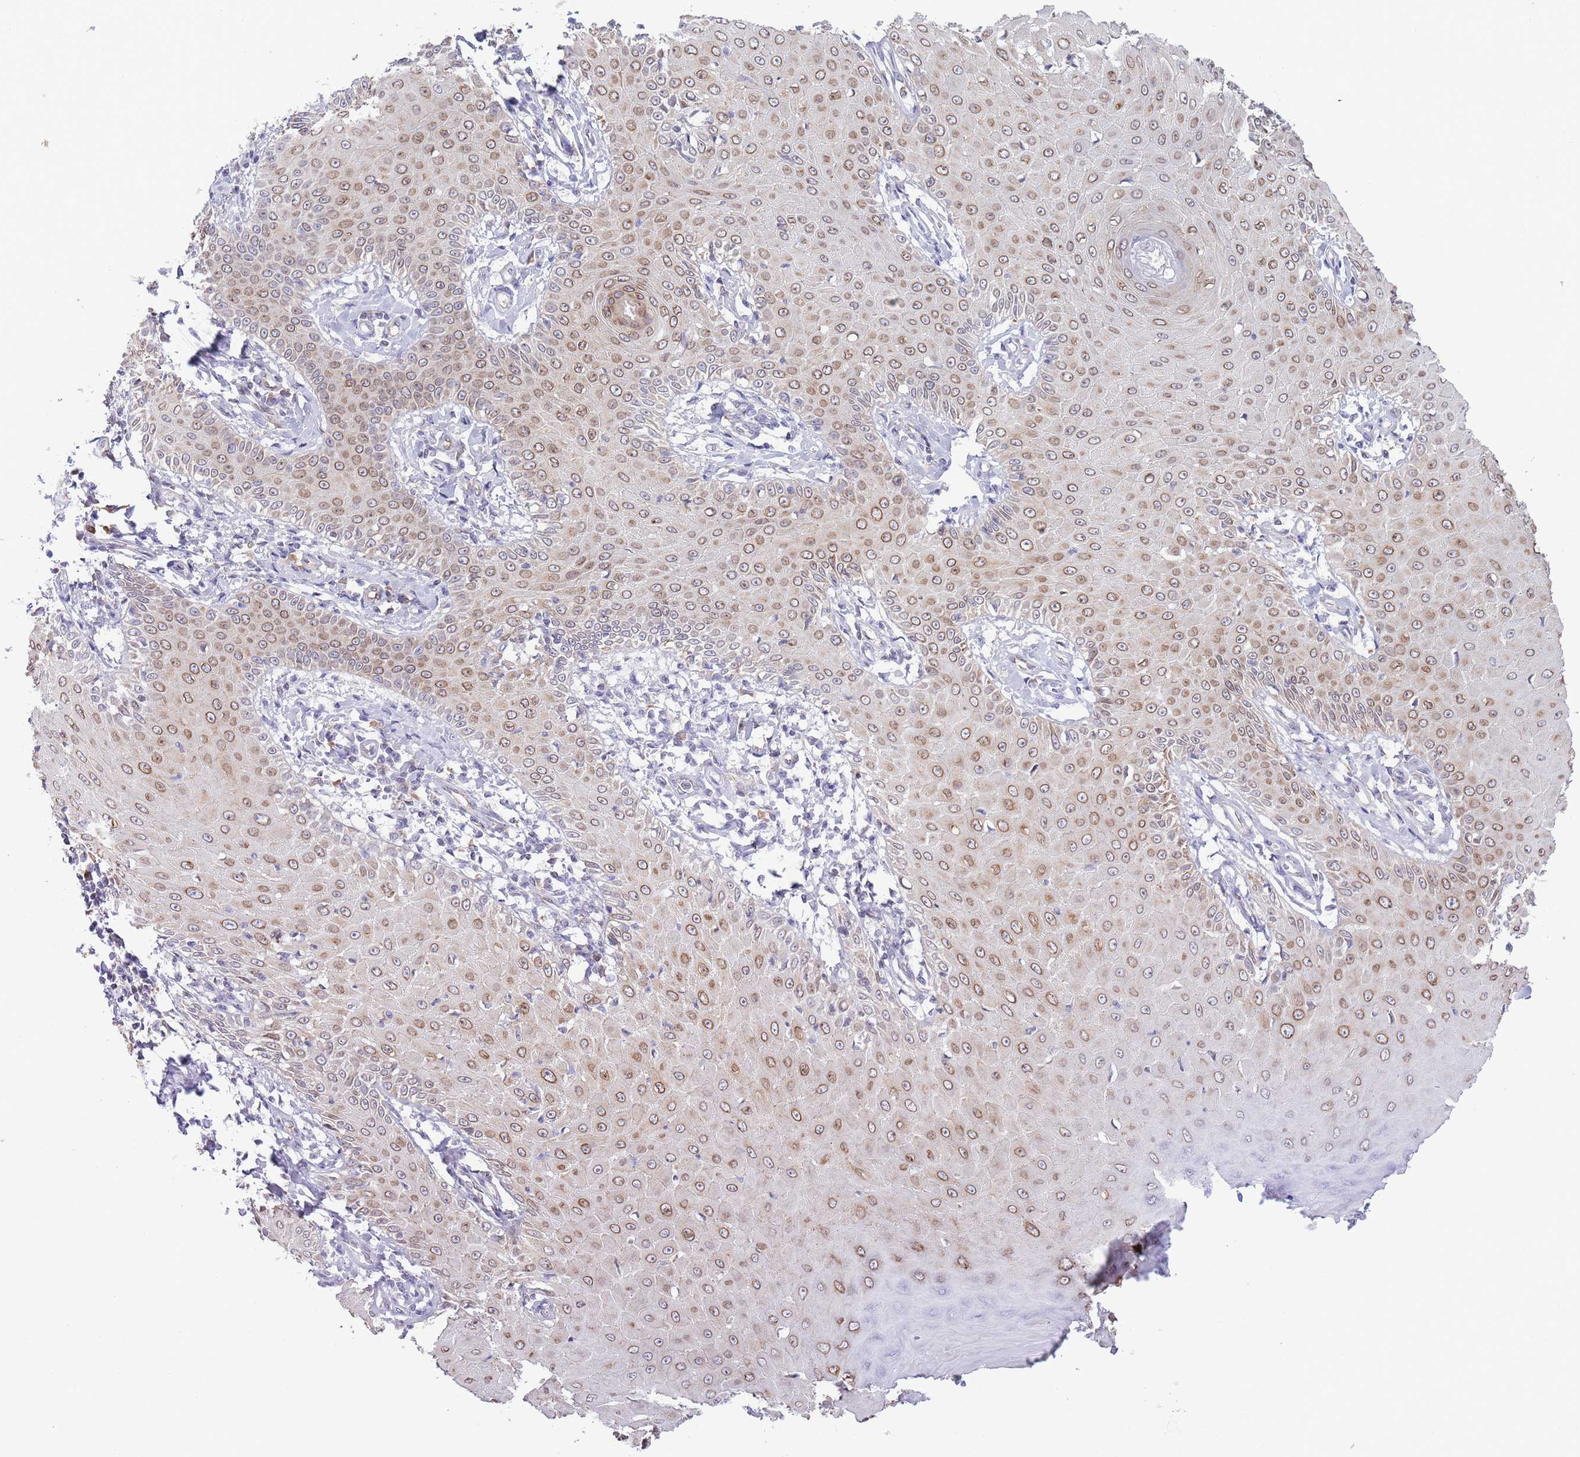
{"staining": {"intensity": "moderate", "quantity": ">75%", "location": "cytoplasmic/membranous"}, "tissue": "skin cancer", "cell_type": "Tumor cells", "image_type": "cancer", "snomed": [{"axis": "morphology", "description": "Squamous cell carcinoma, NOS"}, {"axis": "topography", "description": "Skin"}], "caption": "Protein expression analysis of squamous cell carcinoma (skin) shows moderate cytoplasmic/membranous staining in approximately >75% of tumor cells. The protein is stained brown, and the nuclei are stained in blue (DAB IHC with brightfield microscopy, high magnification).", "gene": "EBPL", "patient": {"sex": "male", "age": 70}}